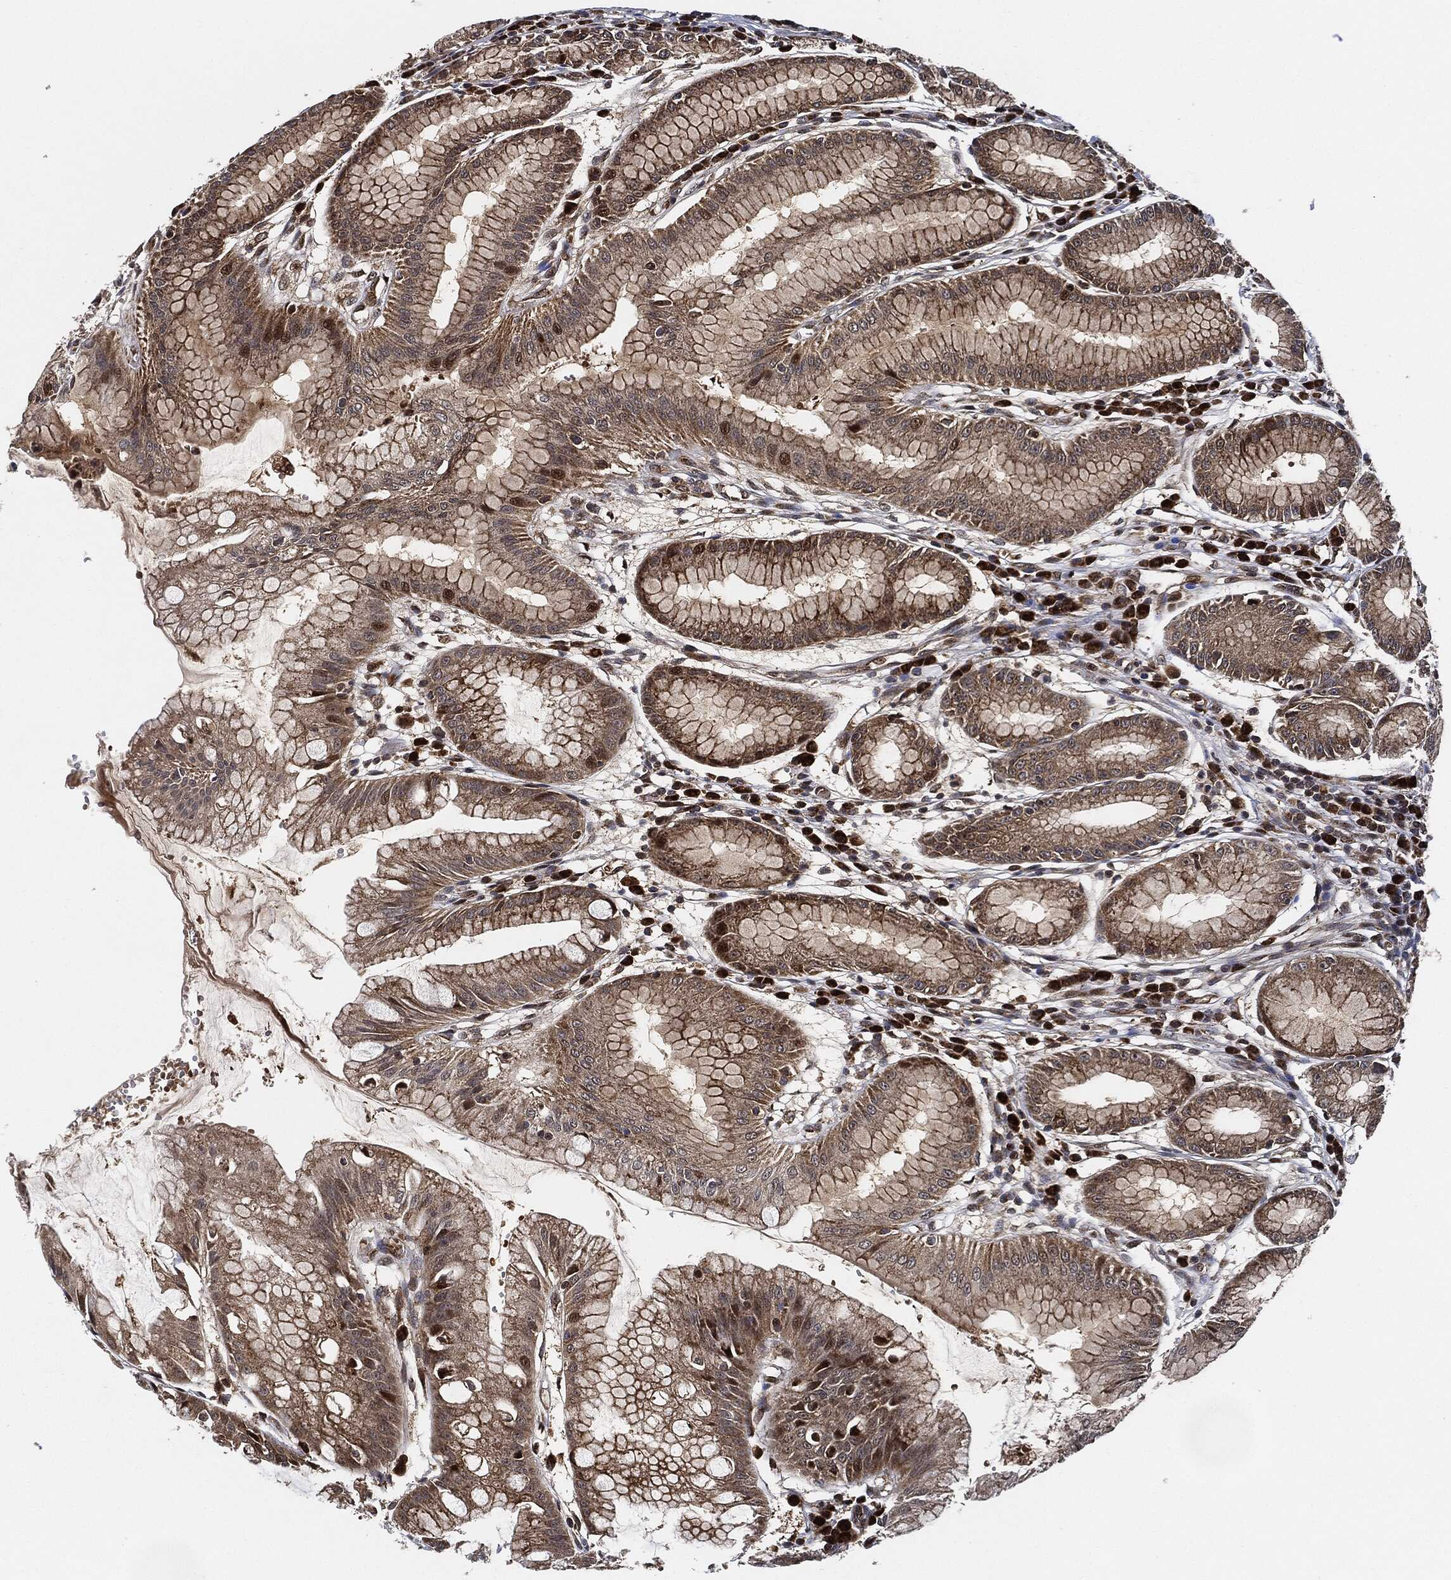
{"staining": {"intensity": "moderate", "quantity": ">75%", "location": "cytoplasmic/membranous"}, "tissue": "stomach", "cell_type": "Glandular cells", "image_type": "normal", "snomed": [{"axis": "morphology", "description": "Normal tissue, NOS"}, {"axis": "morphology", "description": "Inflammation, NOS"}, {"axis": "topography", "description": "Stomach, lower"}], "caption": "This micrograph reveals unremarkable stomach stained with immunohistochemistry (IHC) to label a protein in brown. The cytoplasmic/membranous of glandular cells show moderate positivity for the protein. Nuclei are counter-stained blue.", "gene": "RNASEL", "patient": {"sex": "male", "age": 59}}